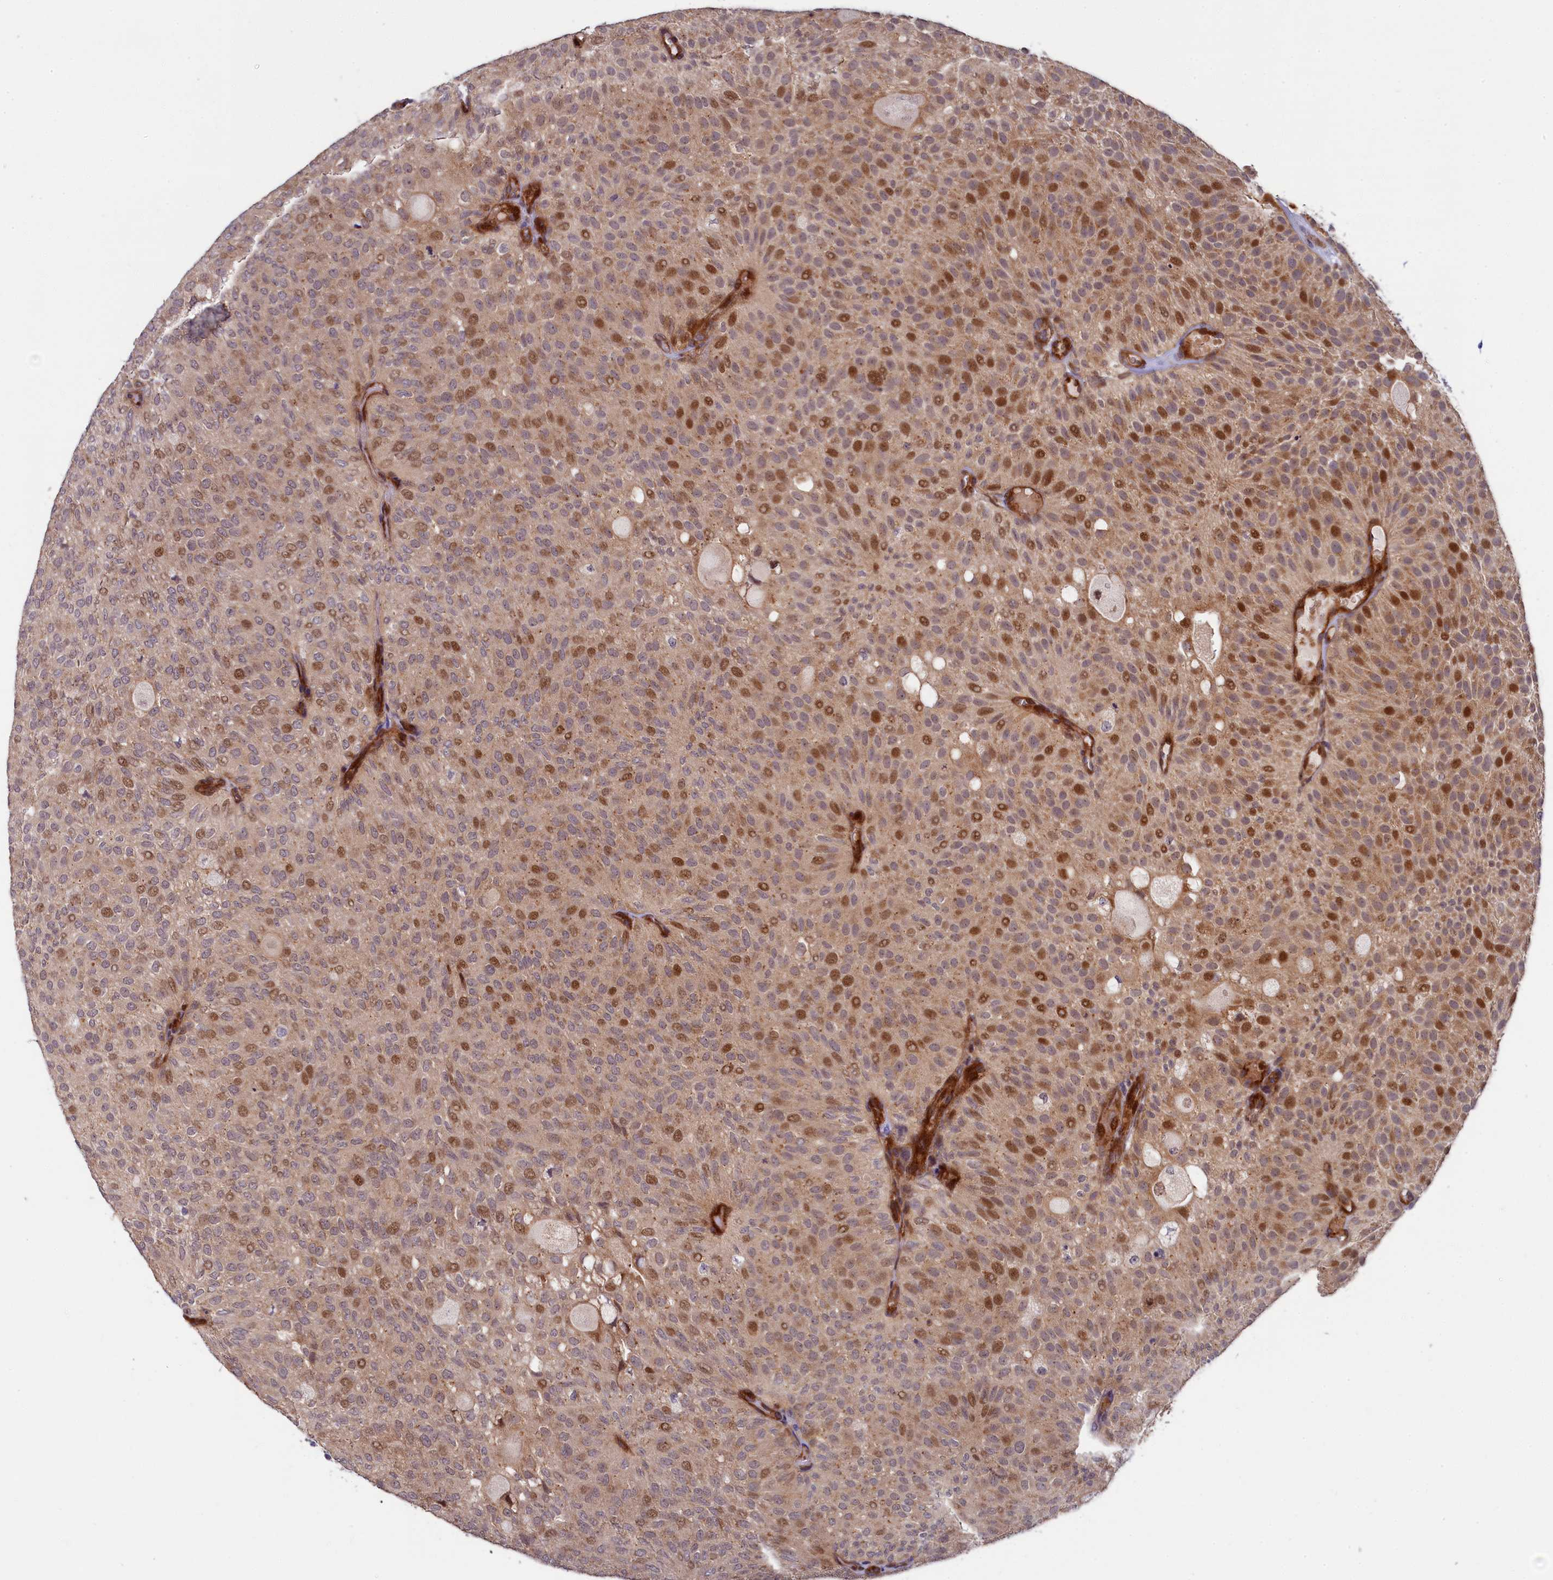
{"staining": {"intensity": "moderate", "quantity": ">75%", "location": "cytoplasmic/membranous,nuclear"}, "tissue": "urothelial cancer", "cell_type": "Tumor cells", "image_type": "cancer", "snomed": [{"axis": "morphology", "description": "Urothelial carcinoma, Low grade"}, {"axis": "topography", "description": "Urinary bladder"}], "caption": "IHC of human low-grade urothelial carcinoma demonstrates medium levels of moderate cytoplasmic/membranous and nuclear expression in about >75% of tumor cells.", "gene": "PIK3C3", "patient": {"sex": "male", "age": 78}}